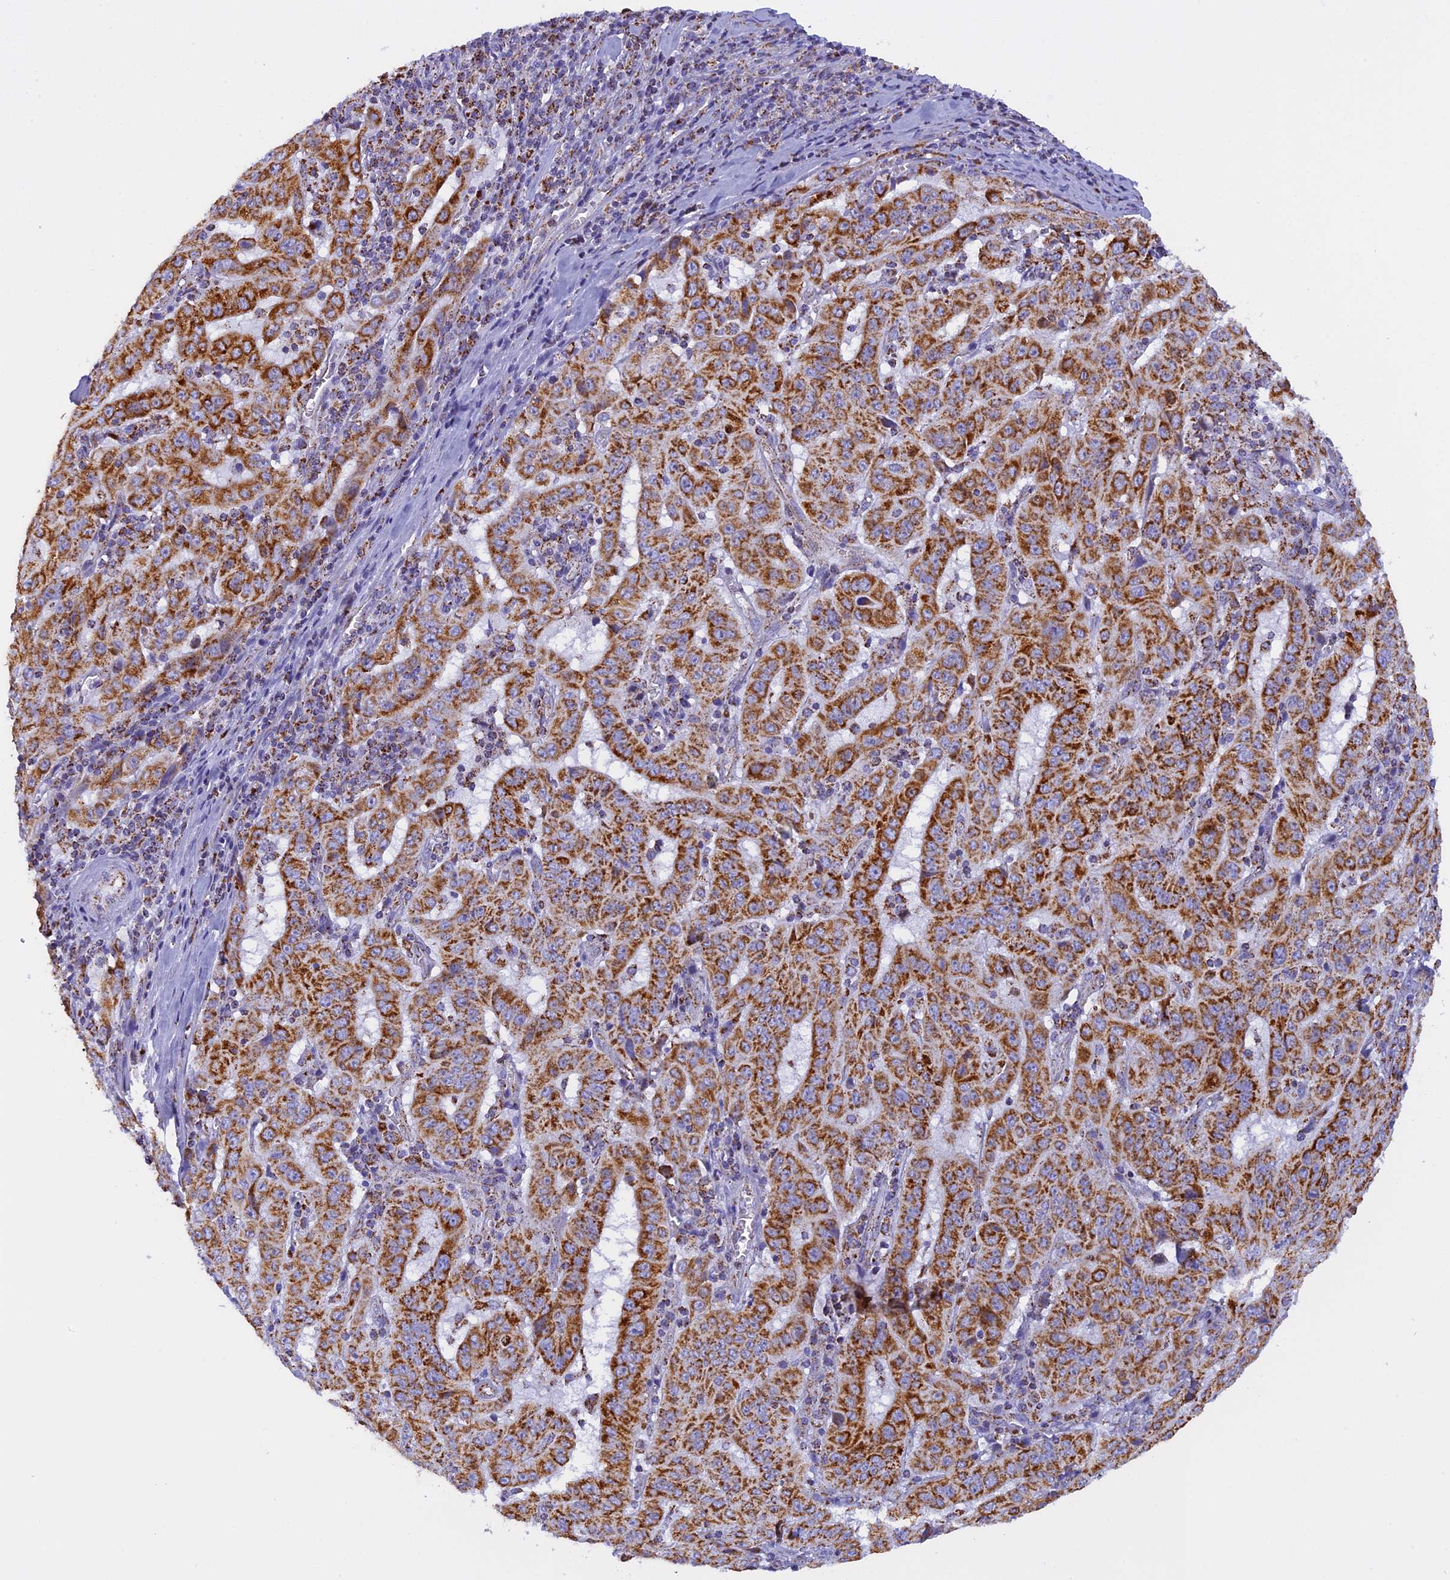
{"staining": {"intensity": "strong", "quantity": ">75%", "location": "cytoplasmic/membranous"}, "tissue": "pancreatic cancer", "cell_type": "Tumor cells", "image_type": "cancer", "snomed": [{"axis": "morphology", "description": "Adenocarcinoma, NOS"}, {"axis": "topography", "description": "Pancreas"}], "caption": "Immunohistochemistry (DAB (3,3'-diaminobenzidine)) staining of human pancreatic adenocarcinoma shows strong cytoplasmic/membranous protein staining in approximately >75% of tumor cells.", "gene": "KCNG1", "patient": {"sex": "male", "age": 63}}